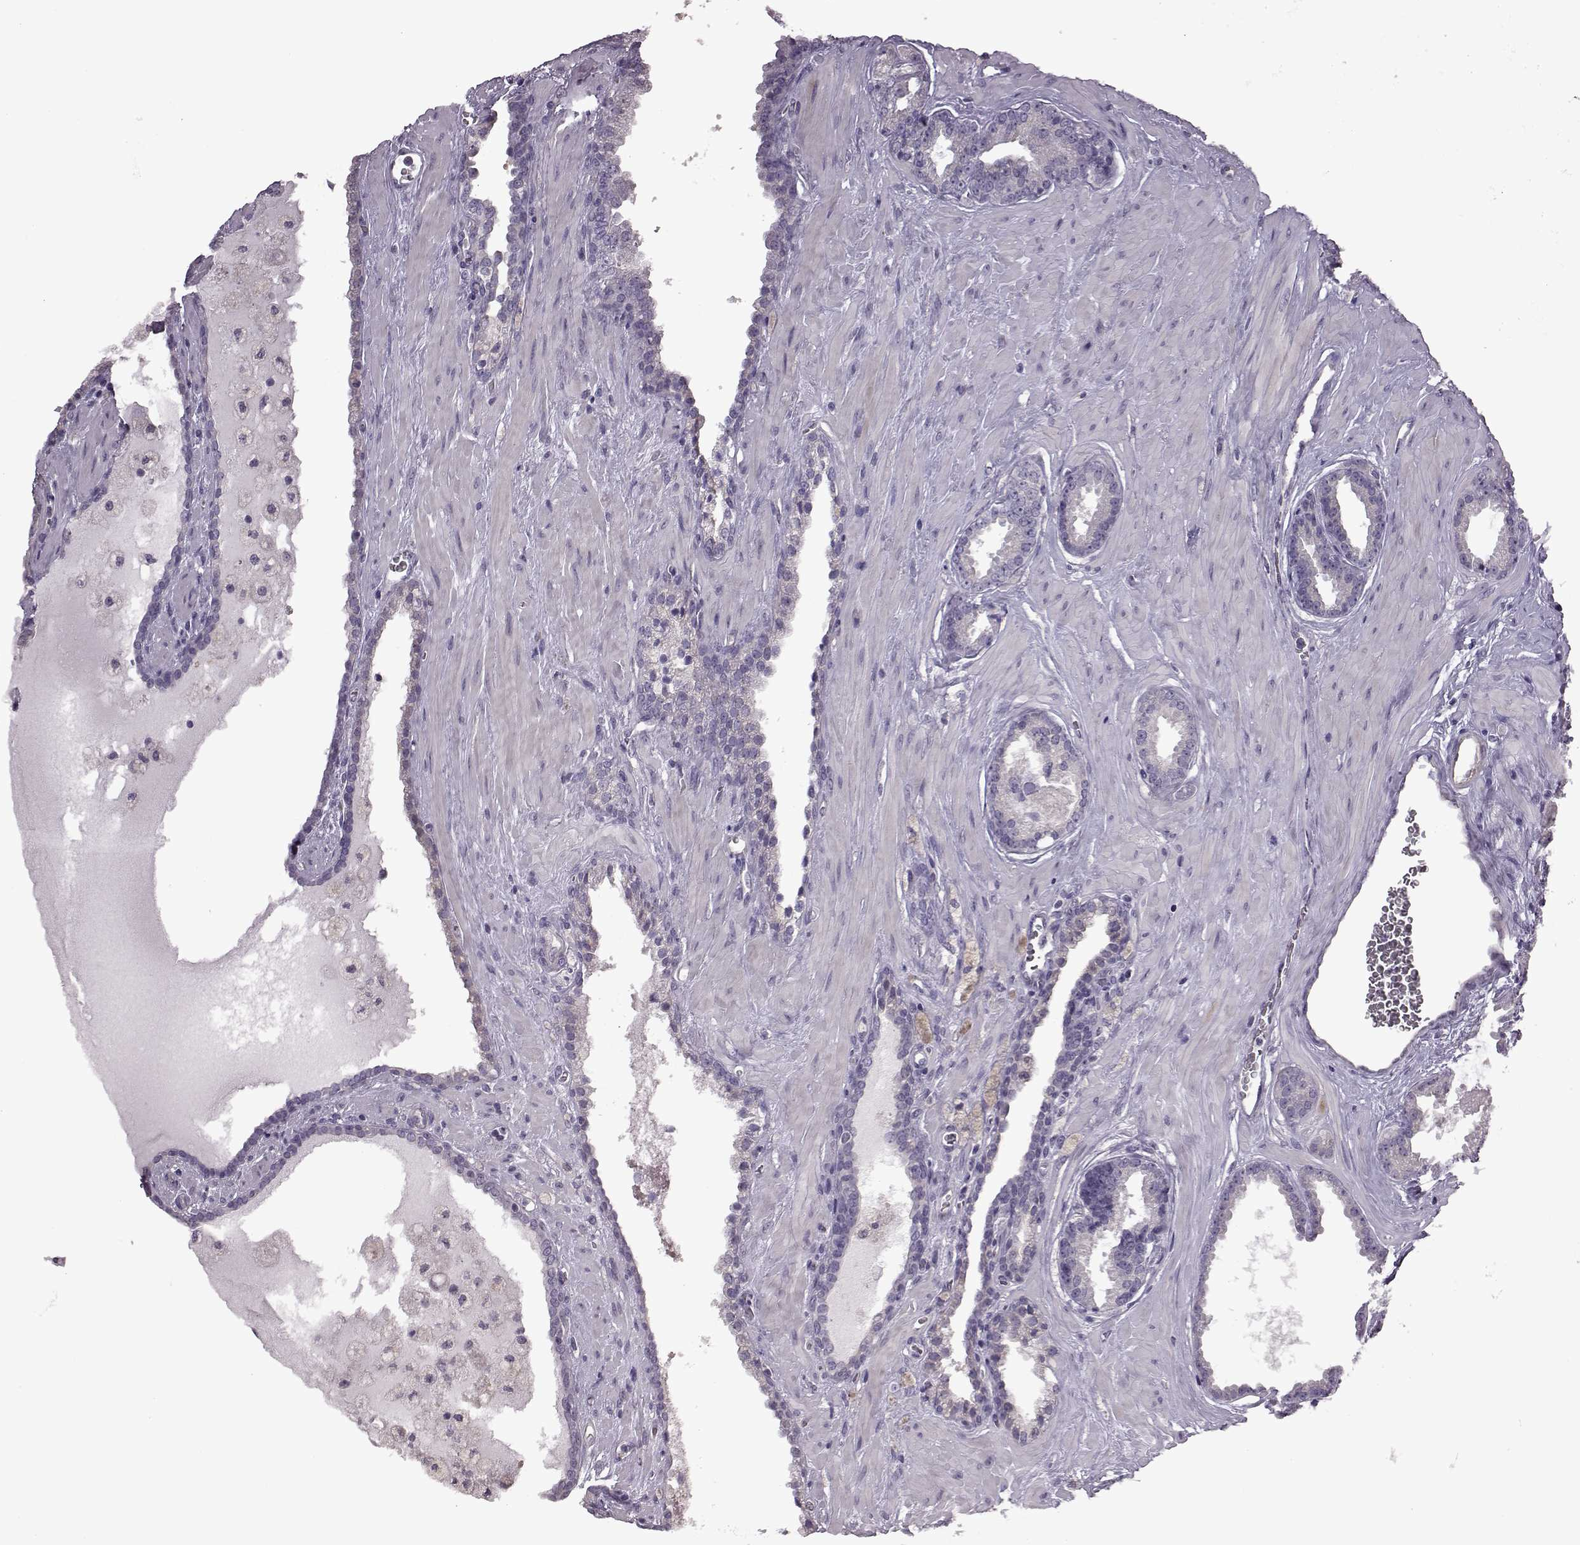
{"staining": {"intensity": "negative", "quantity": "none", "location": "none"}, "tissue": "prostate cancer", "cell_type": "Tumor cells", "image_type": "cancer", "snomed": [{"axis": "morphology", "description": "Adenocarcinoma, Low grade"}, {"axis": "topography", "description": "Prostate"}], "caption": "Photomicrograph shows no protein positivity in tumor cells of adenocarcinoma (low-grade) (prostate) tissue.", "gene": "EDDM3B", "patient": {"sex": "male", "age": 62}}